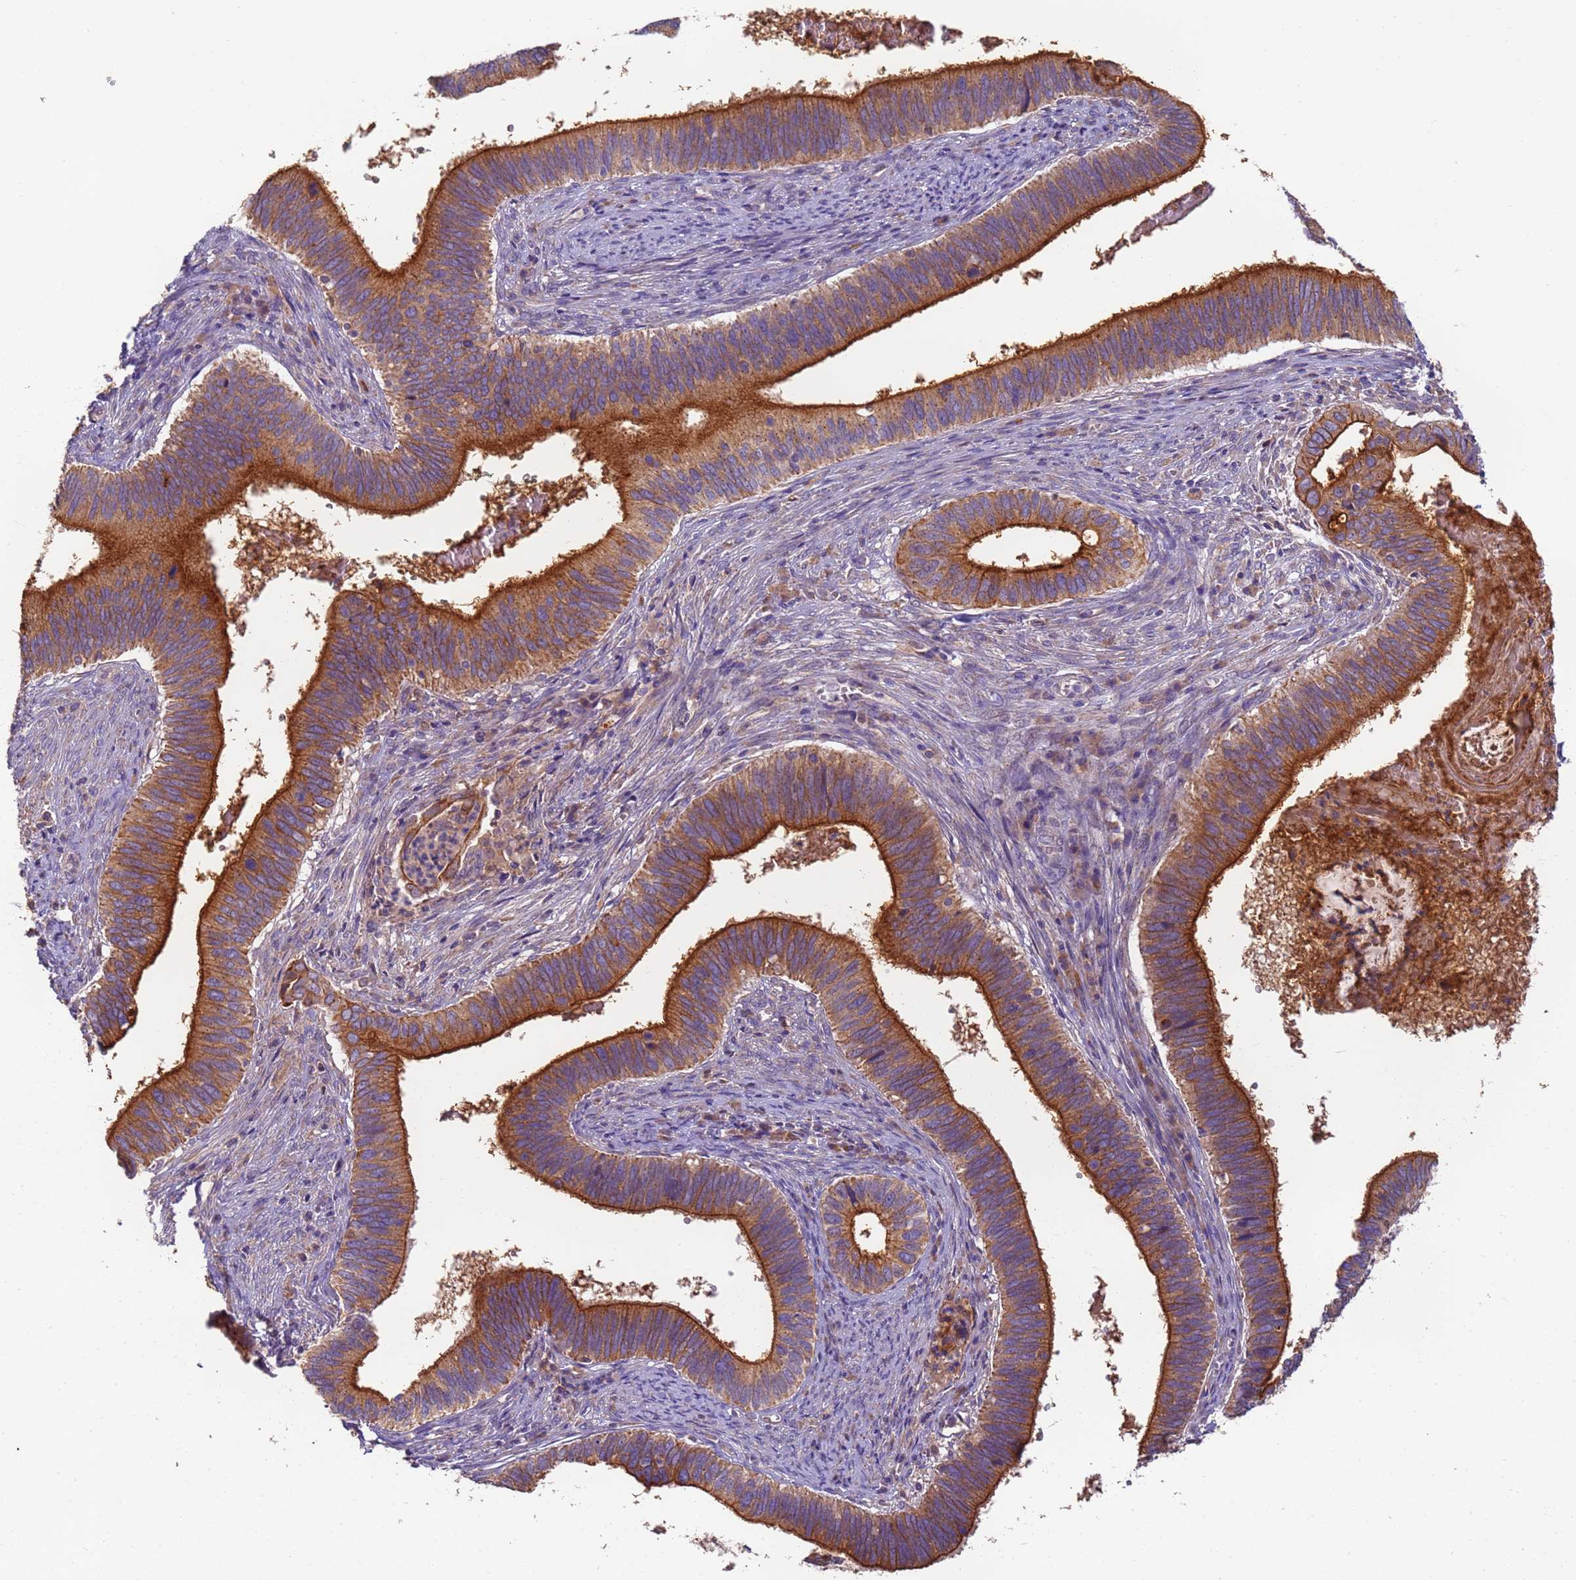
{"staining": {"intensity": "strong", "quantity": ">75%", "location": "cytoplasmic/membranous"}, "tissue": "cervical cancer", "cell_type": "Tumor cells", "image_type": "cancer", "snomed": [{"axis": "morphology", "description": "Adenocarcinoma, NOS"}, {"axis": "topography", "description": "Cervix"}], "caption": "Human cervical cancer stained for a protein (brown) demonstrates strong cytoplasmic/membranous positive staining in approximately >75% of tumor cells.", "gene": "TIGAR", "patient": {"sex": "female", "age": 42}}